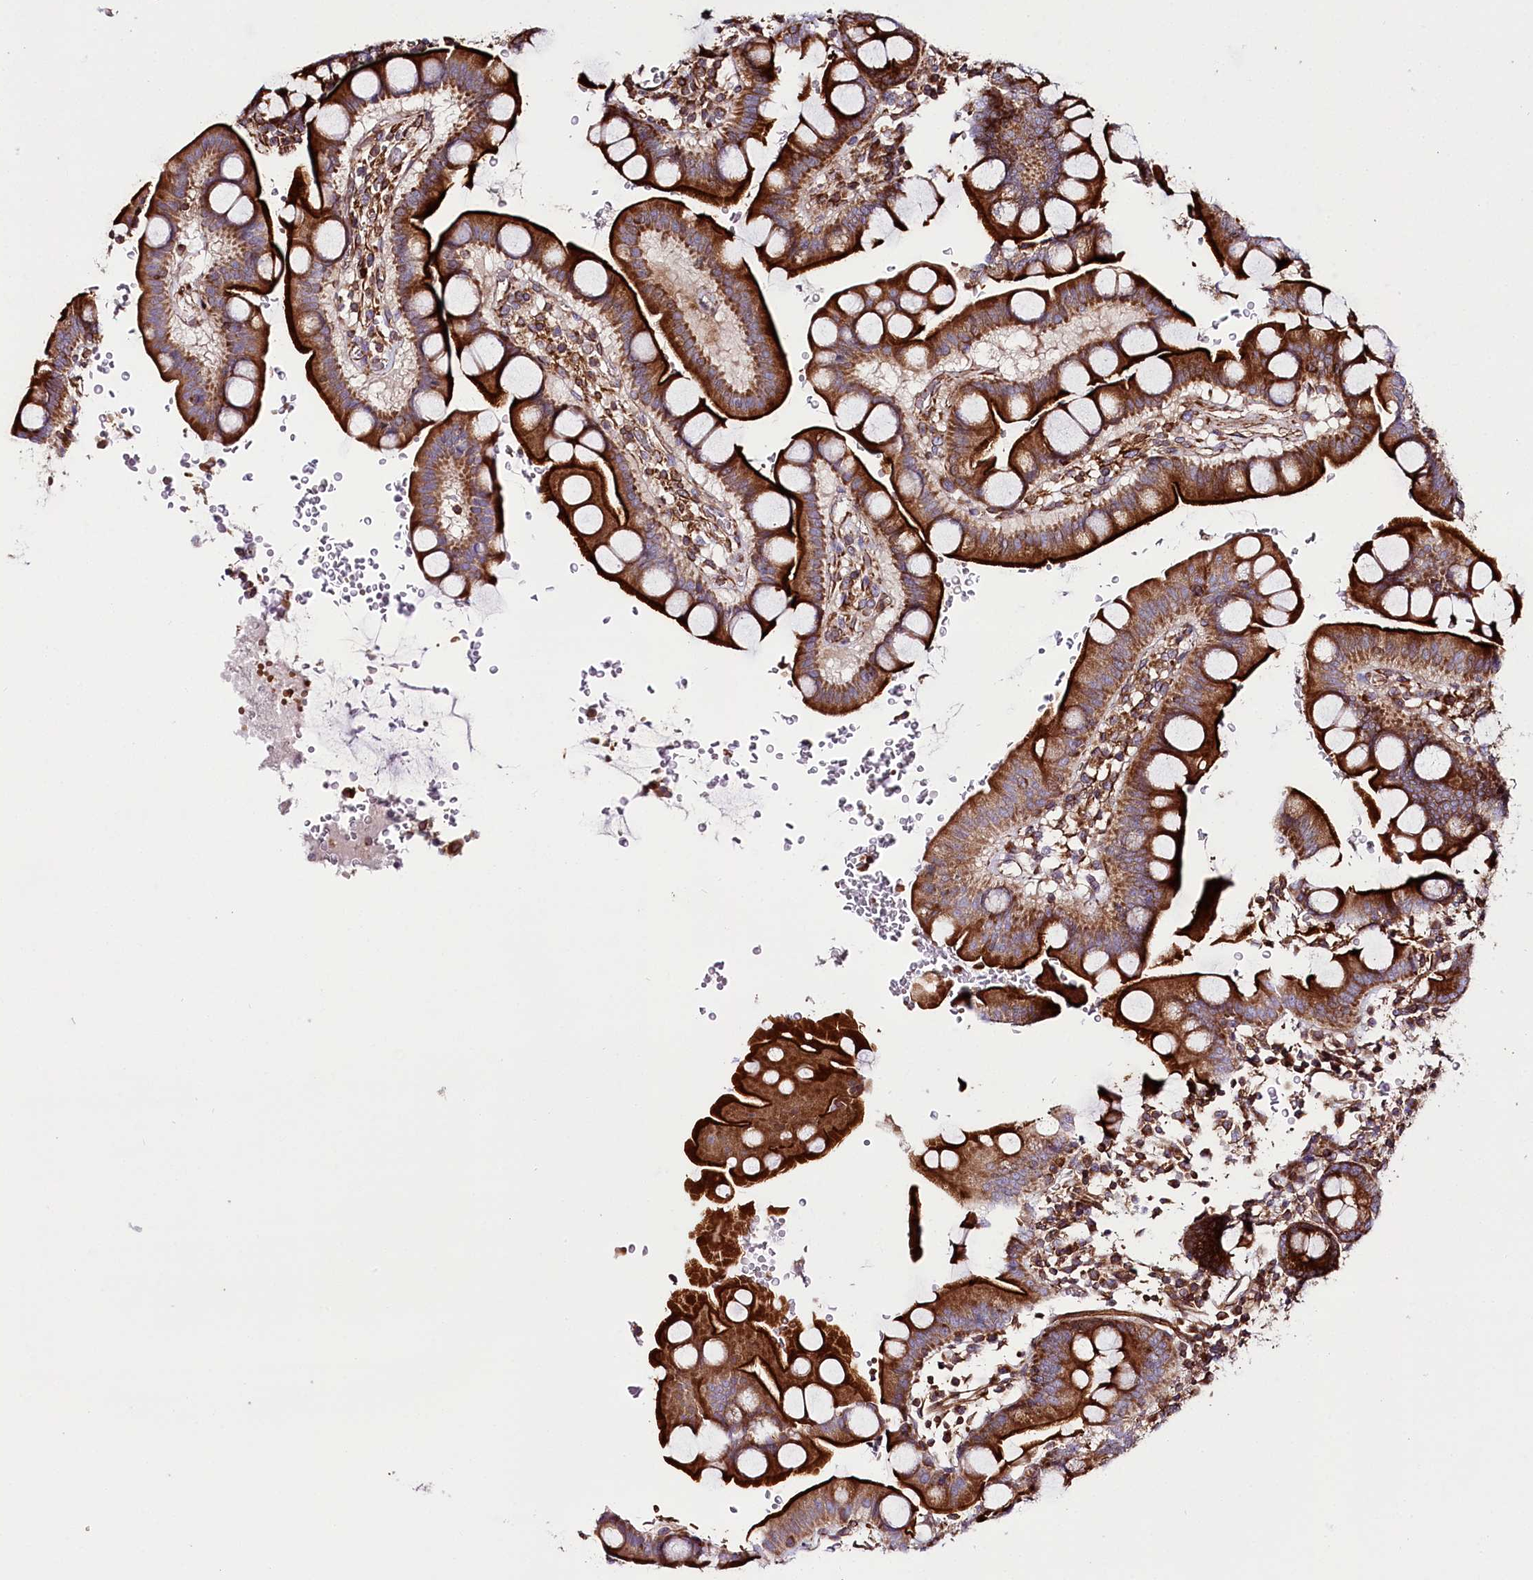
{"staining": {"intensity": "strong", "quantity": ">75%", "location": "cytoplasmic/membranous"}, "tissue": "small intestine", "cell_type": "Glandular cells", "image_type": "normal", "snomed": [{"axis": "morphology", "description": "Normal tissue, NOS"}, {"axis": "topography", "description": "Stomach, upper"}, {"axis": "topography", "description": "Stomach, lower"}, {"axis": "topography", "description": "Small intestine"}], "caption": "Immunohistochemistry of unremarkable human small intestine exhibits high levels of strong cytoplasmic/membranous staining in about >75% of glandular cells.", "gene": "THUMPD3", "patient": {"sex": "male", "age": 68}}